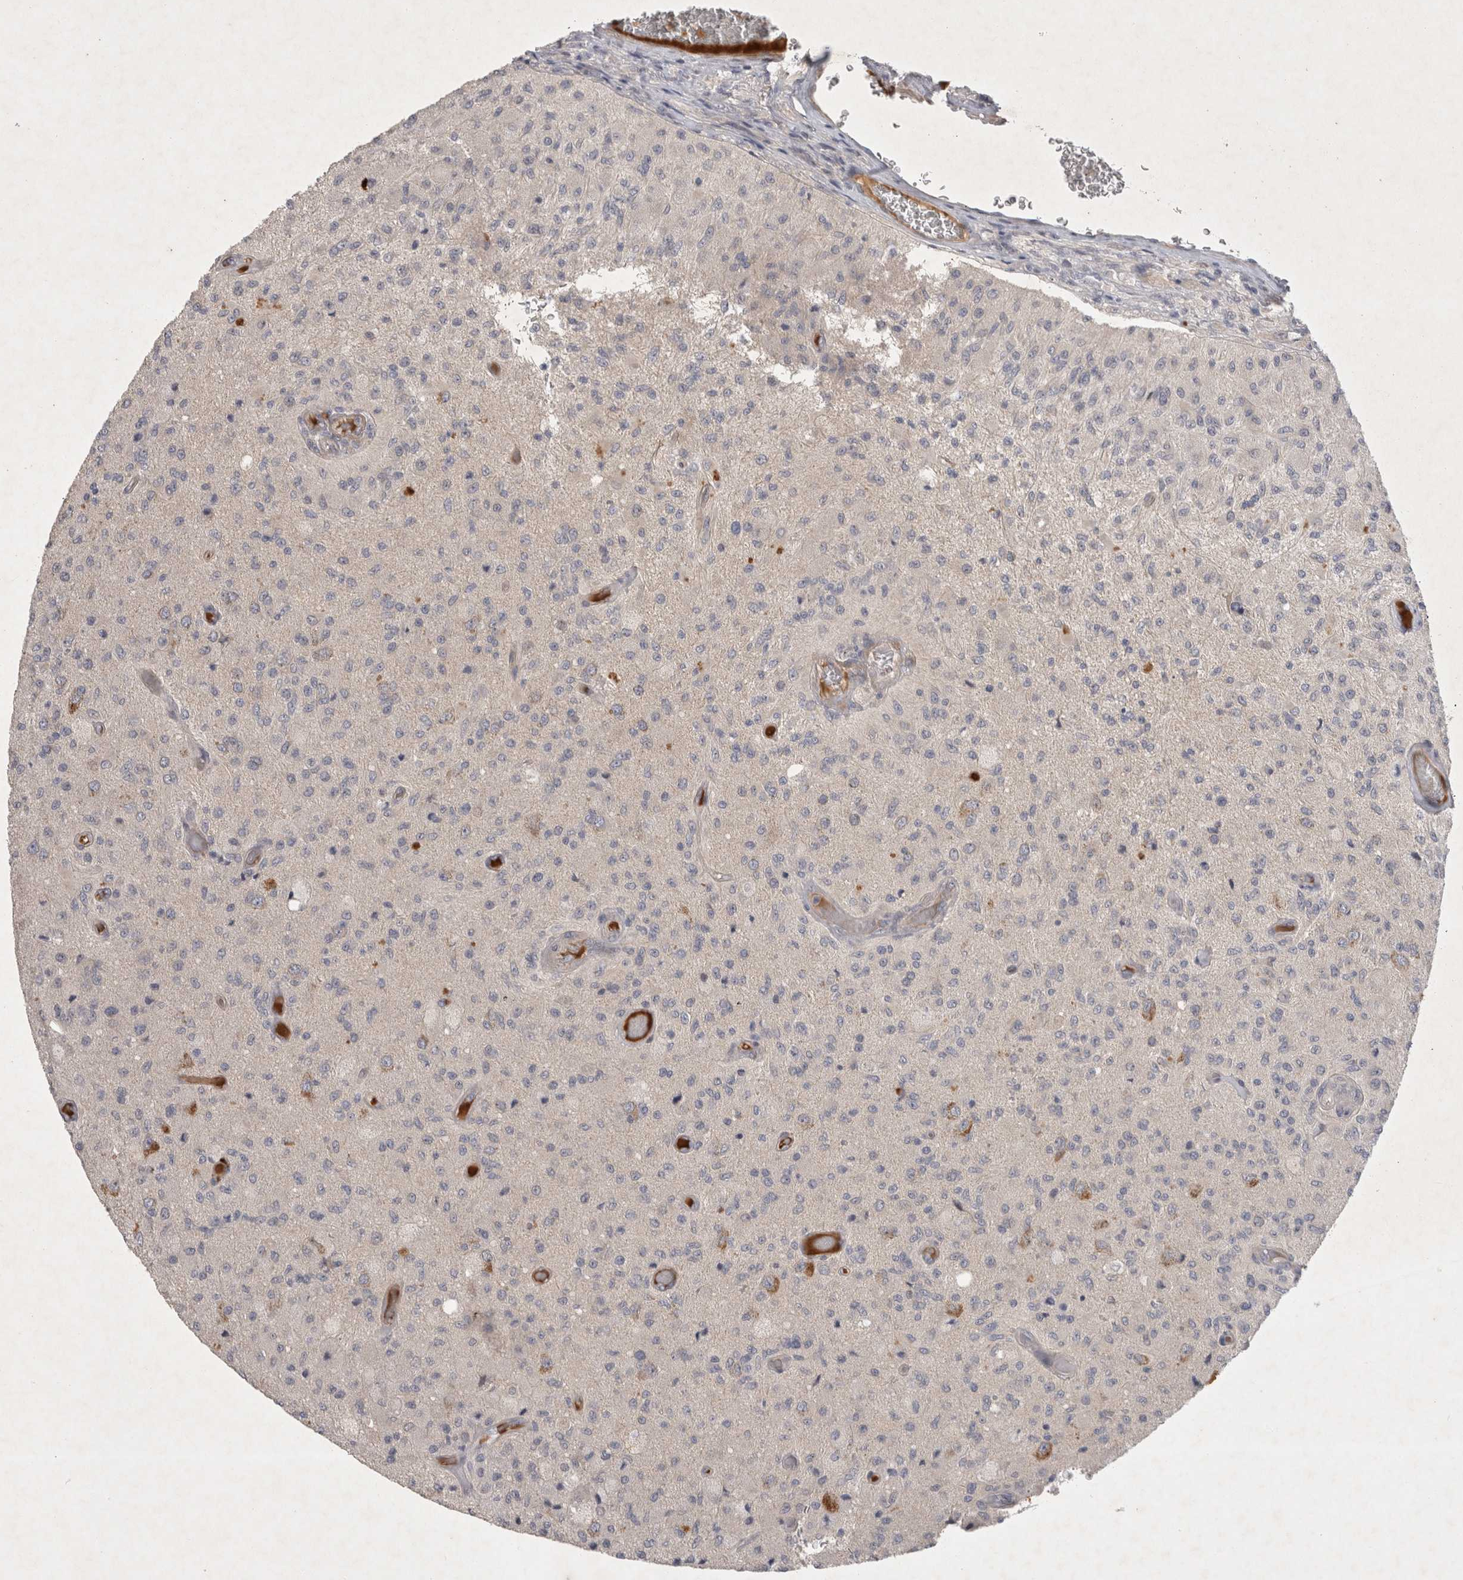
{"staining": {"intensity": "negative", "quantity": "none", "location": "none"}, "tissue": "glioma", "cell_type": "Tumor cells", "image_type": "cancer", "snomed": [{"axis": "morphology", "description": "Normal tissue, NOS"}, {"axis": "morphology", "description": "Glioma, malignant, High grade"}, {"axis": "topography", "description": "Cerebral cortex"}], "caption": "Immunohistochemistry (IHC) histopathology image of glioma stained for a protein (brown), which displays no positivity in tumor cells.", "gene": "BZW2", "patient": {"sex": "male", "age": 77}}